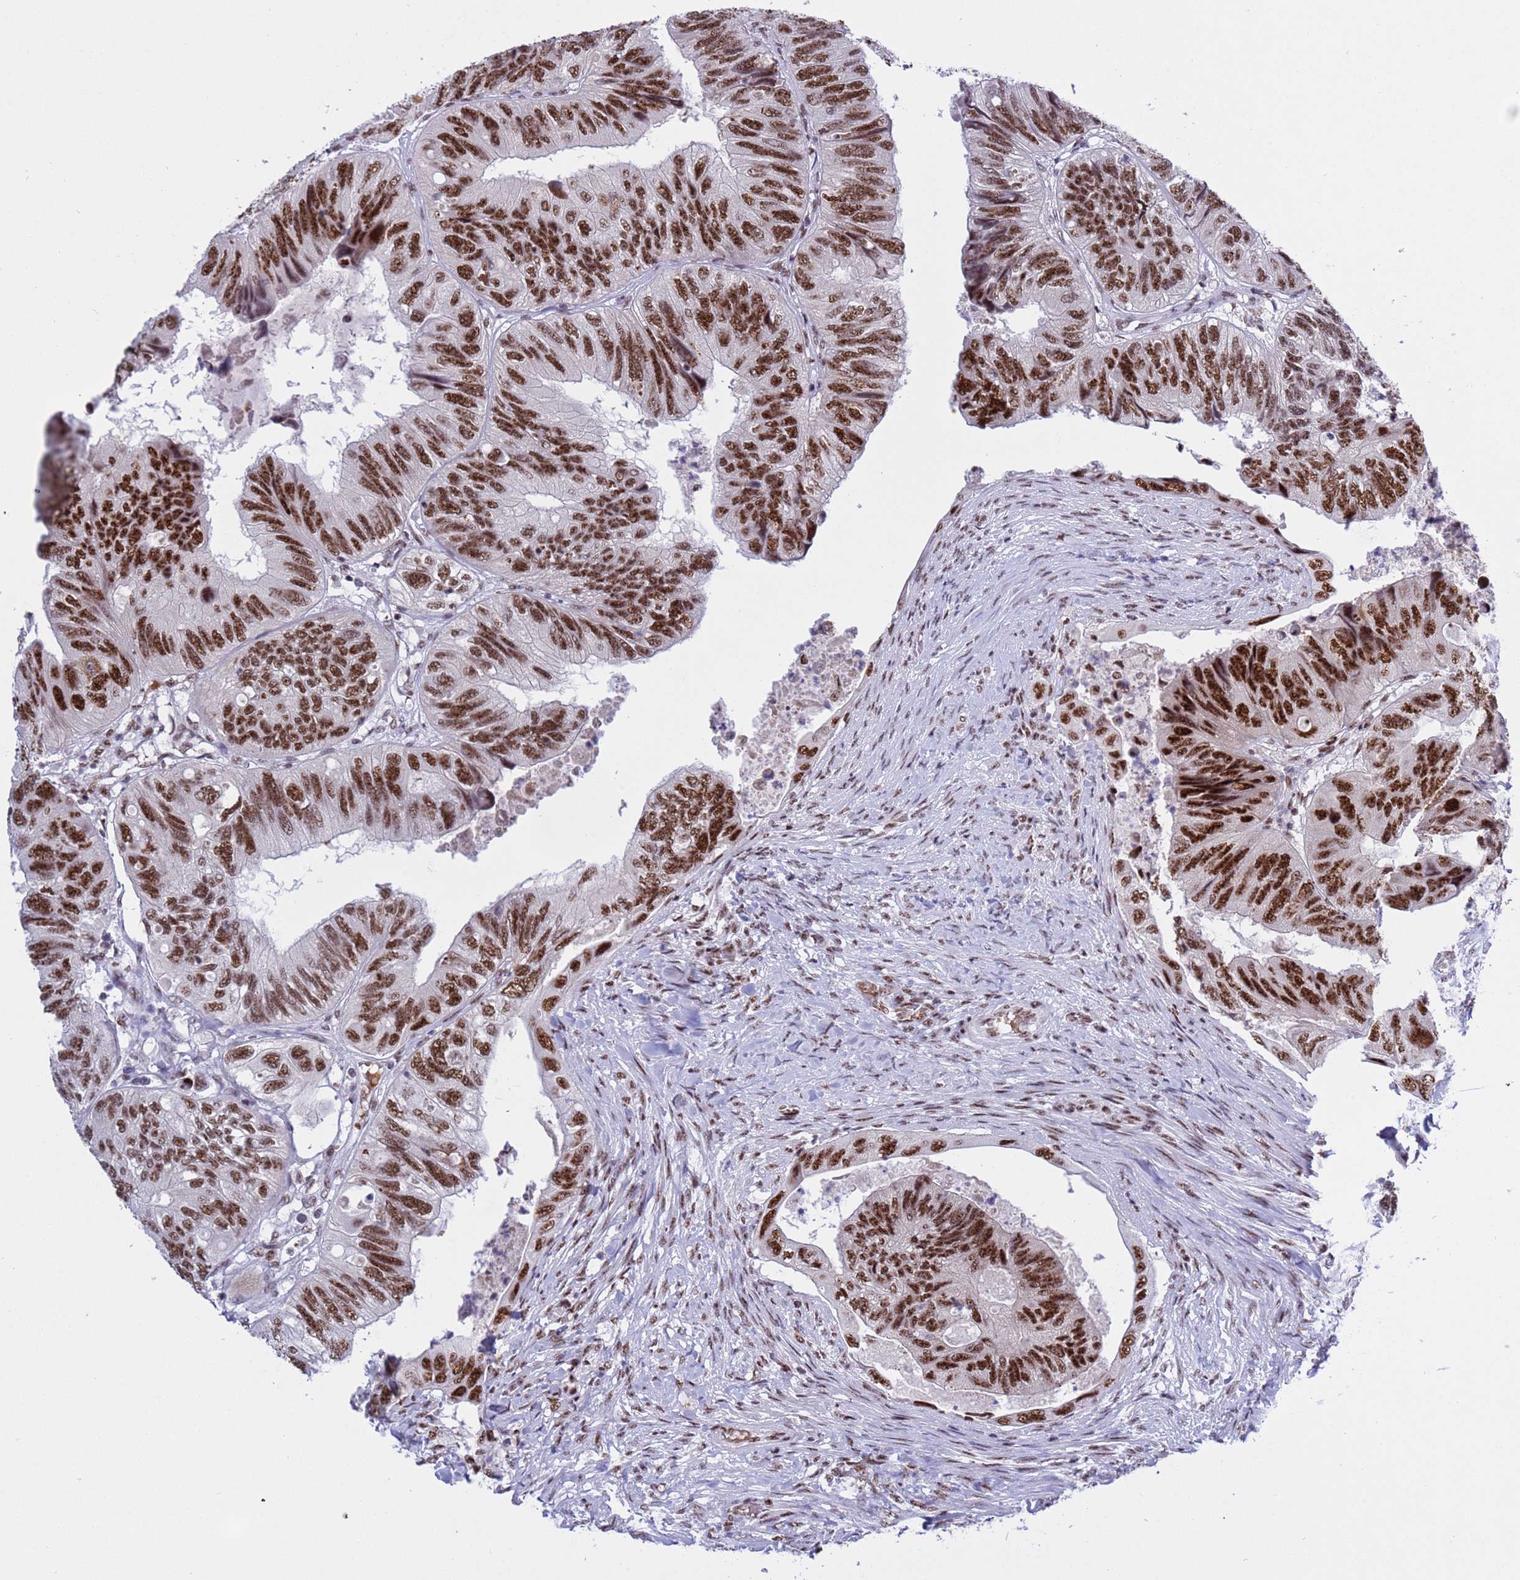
{"staining": {"intensity": "strong", "quantity": ">75%", "location": "nuclear"}, "tissue": "colorectal cancer", "cell_type": "Tumor cells", "image_type": "cancer", "snomed": [{"axis": "morphology", "description": "Adenocarcinoma, NOS"}, {"axis": "topography", "description": "Rectum"}], "caption": "About >75% of tumor cells in colorectal cancer (adenocarcinoma) demonstrate strong nuclear protein positivity as visualized by brown immunohistochemical staining.", "gene": "THOC2", "patient": {"sex": "male", "age": 63}}